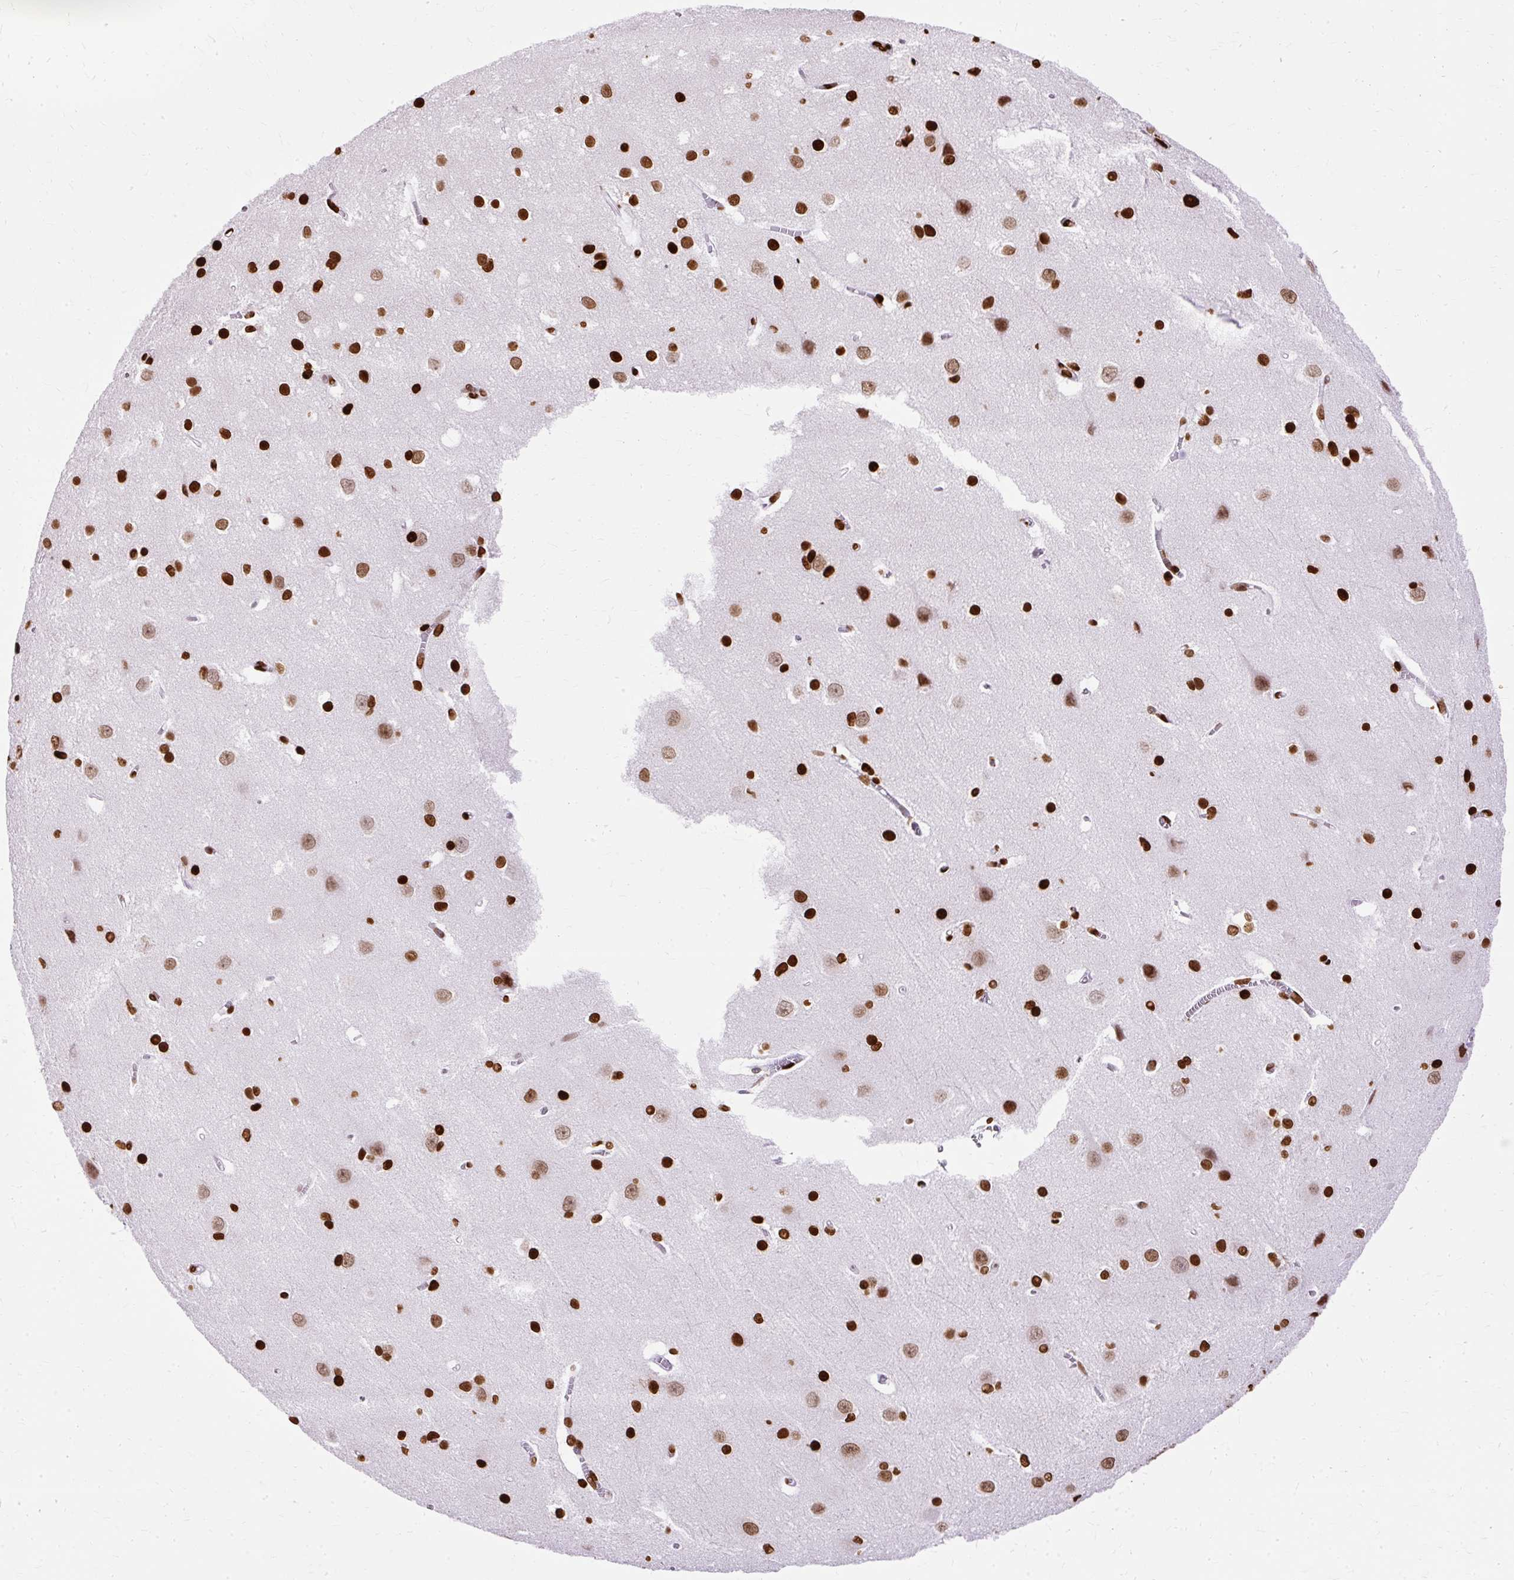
{"staining": {"intensity": "strong", "quantity": ">75%", "location": "nuclear"}, "tissue": "cerebral cortex", "cell_type": "Endothelial cells", "image_type": "normal", "snomed": [{"axis": "morphology", "description": "Normal tissue, NOS"}, {"axis": "topography", "description": "Cerebral cortex"}], "caption": "This is a micrograph of IHC staining of unremarkable cerebral cortex, which shows strong positivity in the nuclear of endothelial cells.", "gene": "TMEM184C", "patient": {"sex": "male", "age": 37}}